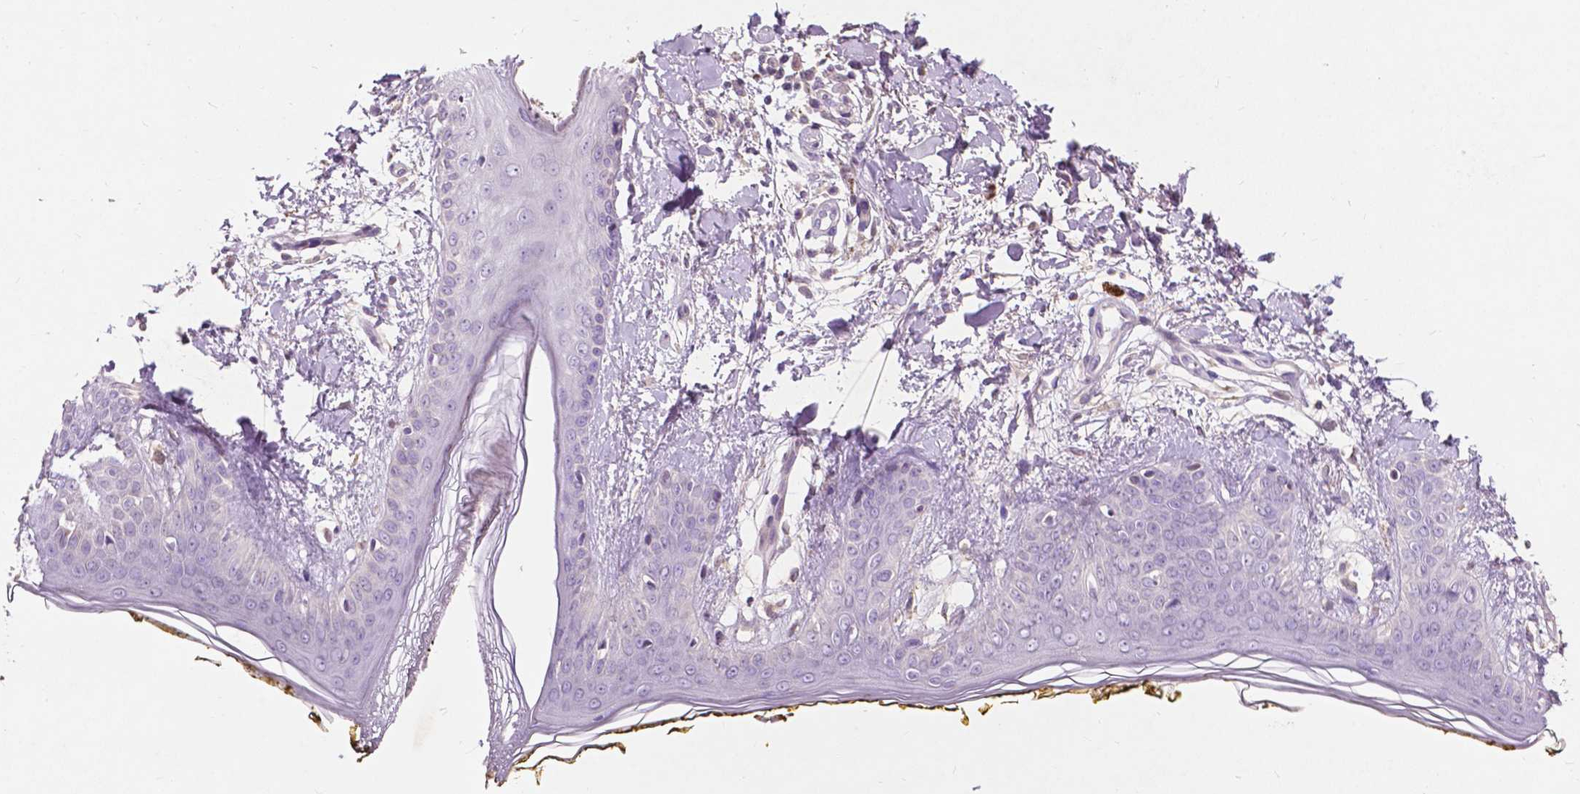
{"staining": {"intensity": "negative", "quantity": "none", "location": "none"}, "tissue": "skin", "cell_type": "Fibroblasts", "image_type": "normal", "snomed": [{"axis": "morphology", "description": "Normal tissue, NOS"}, {"axis": "topography", "description": "Skin"}], "caption": "Immunohistochemical staining of benign human skin demonstrates no significant staining in fibroblasts. (DAB IHC with hematoxylin counter stain).", "gene": "GPR37", "patient": {"sex": "female", "age": 34}}